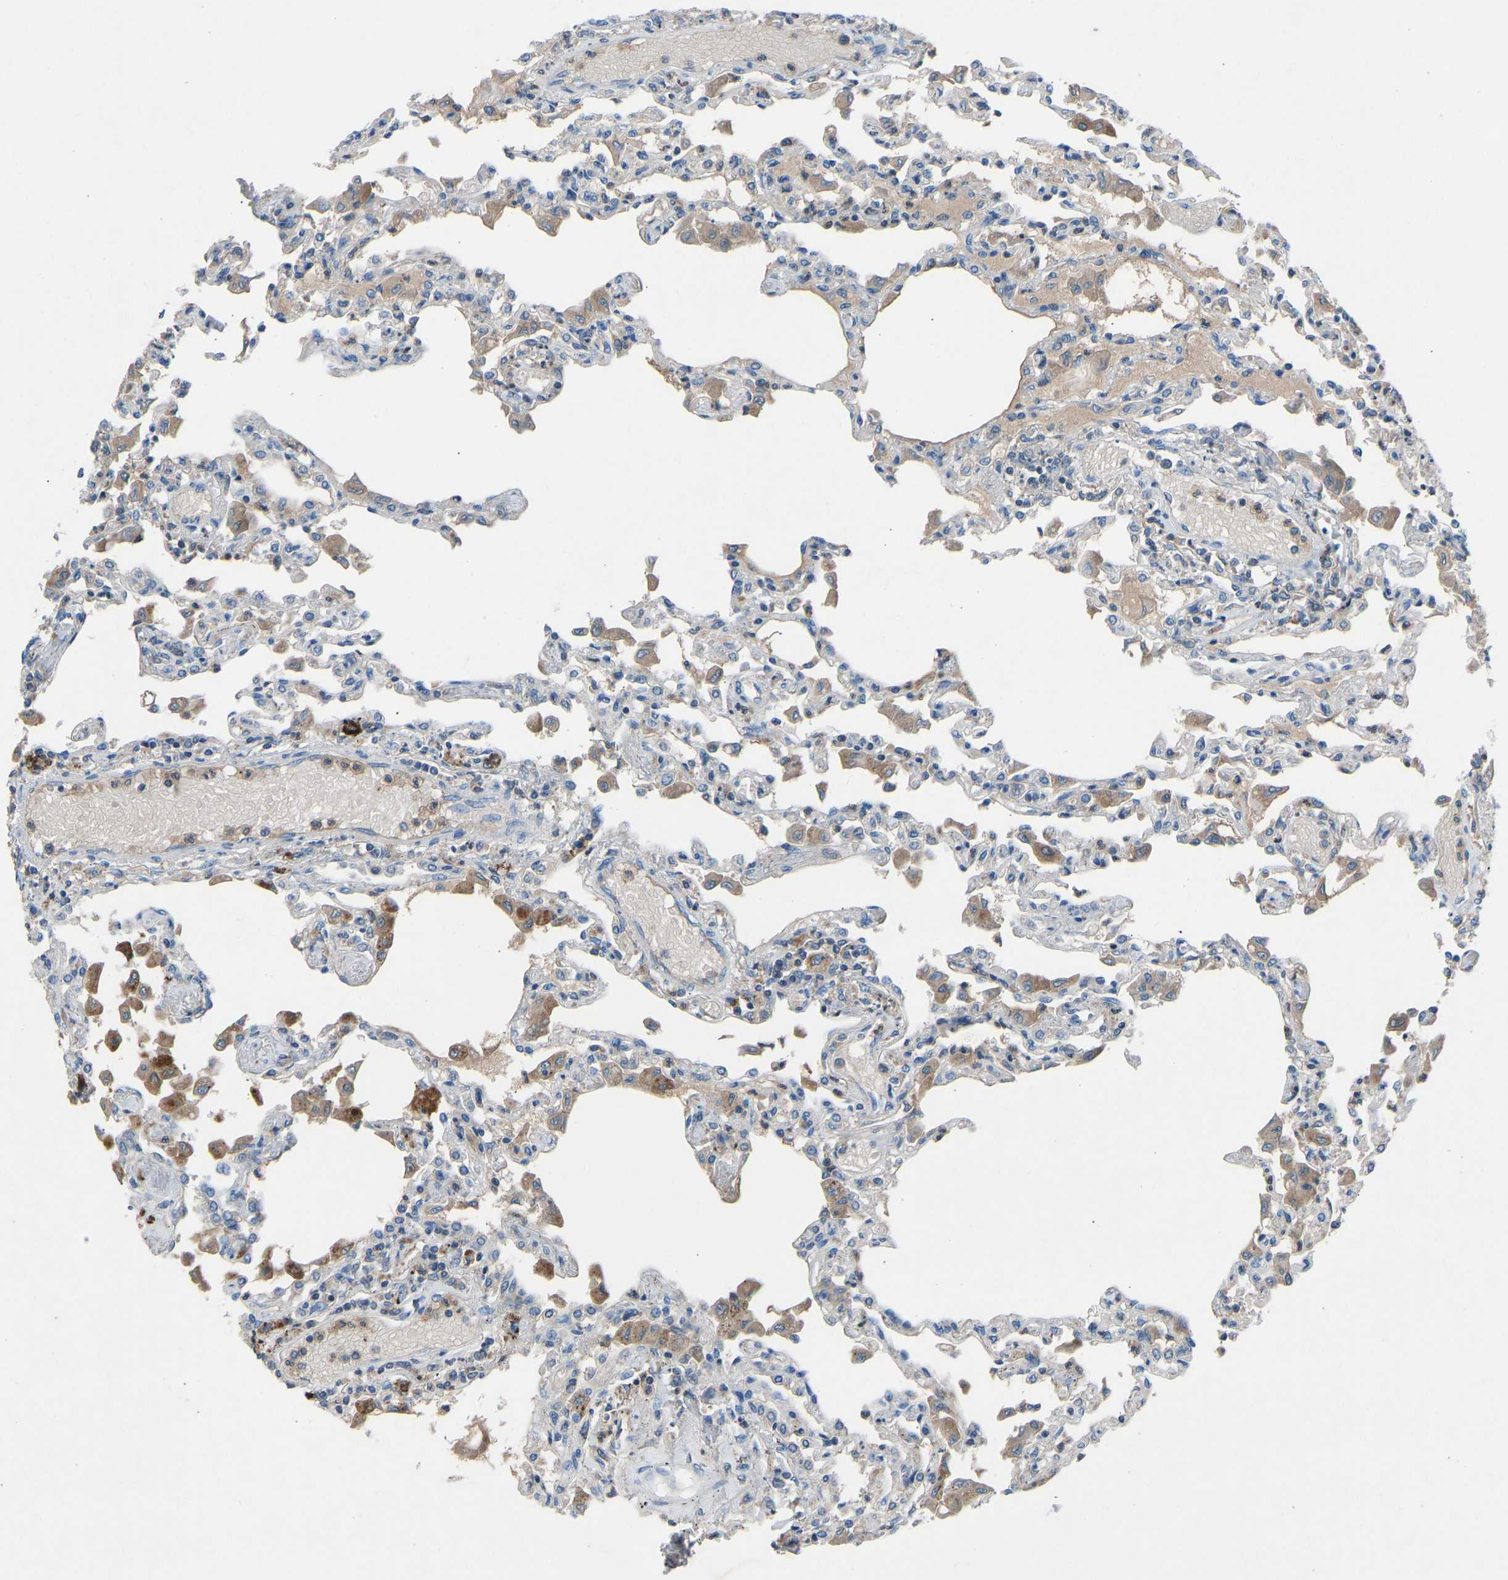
{"staining": {"intensity": "weak", "quantity": "<25%", "location": "cytoplasmic/membranous"}, "tissue": "lung", "cell_type": "Alveolar cells", "image_type": "normal", "snomed": [{"axis": "morphology", "description": "Normal tissue, NOS"}, {"axis": "topography", "description": "Bronchus"}, {"axis": "topography", "description": "Lung"}], "caption": "Immunohistochemistry image of benign lung: lung stained with DAB (3,3'-diaminobenzidine) exhibits no significant protein staining in alveolar cells.", "gene": "GRK6", "patient": {"sex": "female", "age": 49}}